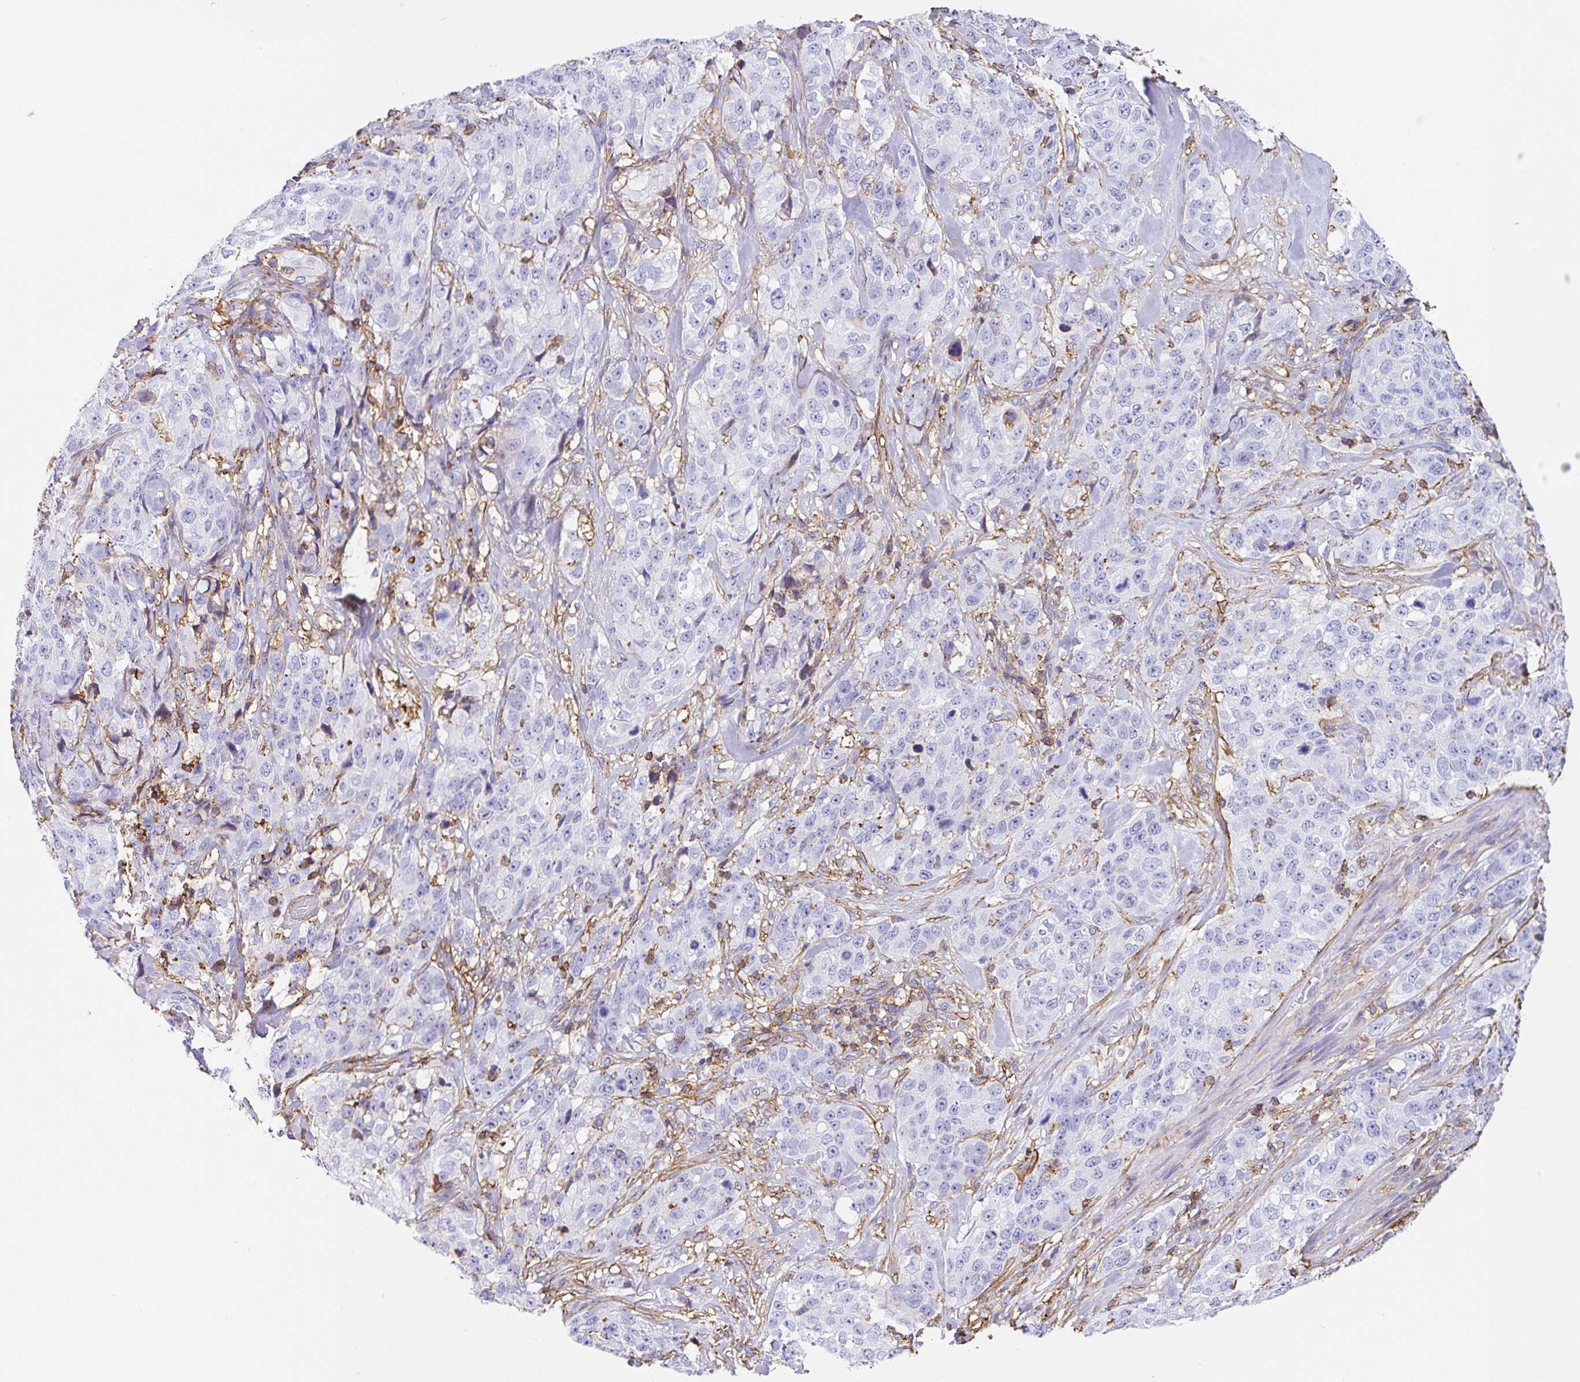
{"staining": {"intensity": "negative", "quantity": "none", "location": "none"}, "tissue": "stomach cancer", "cell_type": "Tumor cells", "image_type": "cancer", "snomed": [{"axis": "morphology", "description": "Adenocarcinoma, NOS"}, {"axis": "topography", "description": "Stomach"}], "caption": "This is an IHC histopathology image of human adenocarcinoma (stomach). There is no positivity in tumor cells.", "gene": "MTTP", "patient": {"sex": "male", "age": 48}}